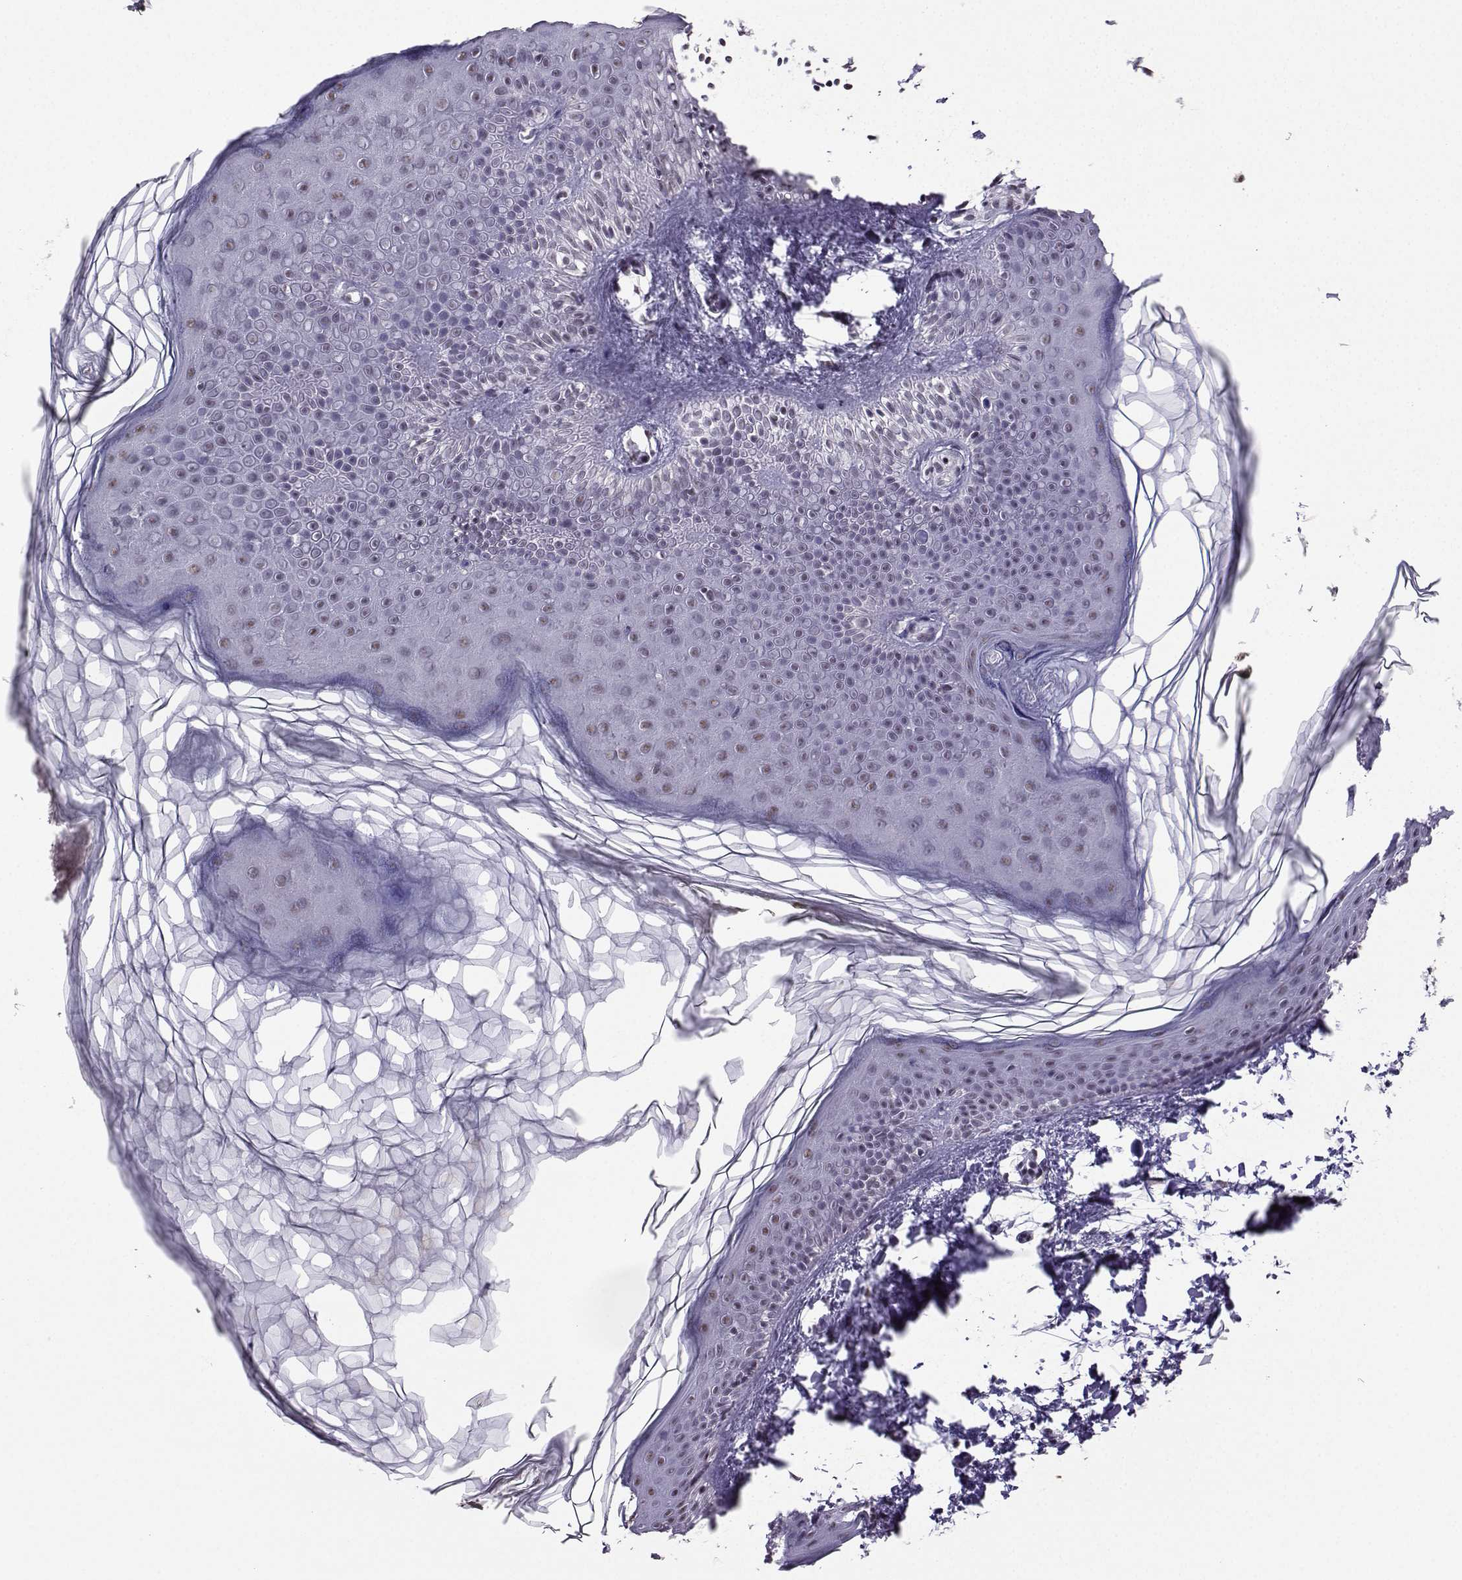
{"staining": {"intensity": "negative", "quantity": "none", "location": "none"}, "tissue": "skin", "cell_type": "Fibroblasts", "image_type": "normal", "snomed": [{"axis": "morphology", "description": "Normal tissue, NOS"}, {"axis": "topography", "description": "Skin"}], "caption": "Fibroblasts are negative for protein expression in unremarkable human skin. (Brightfield microscopy of DAB IHC at high magnification).", "gene": "LRFN2", "patient": {"sex": "female", "age": 62}}